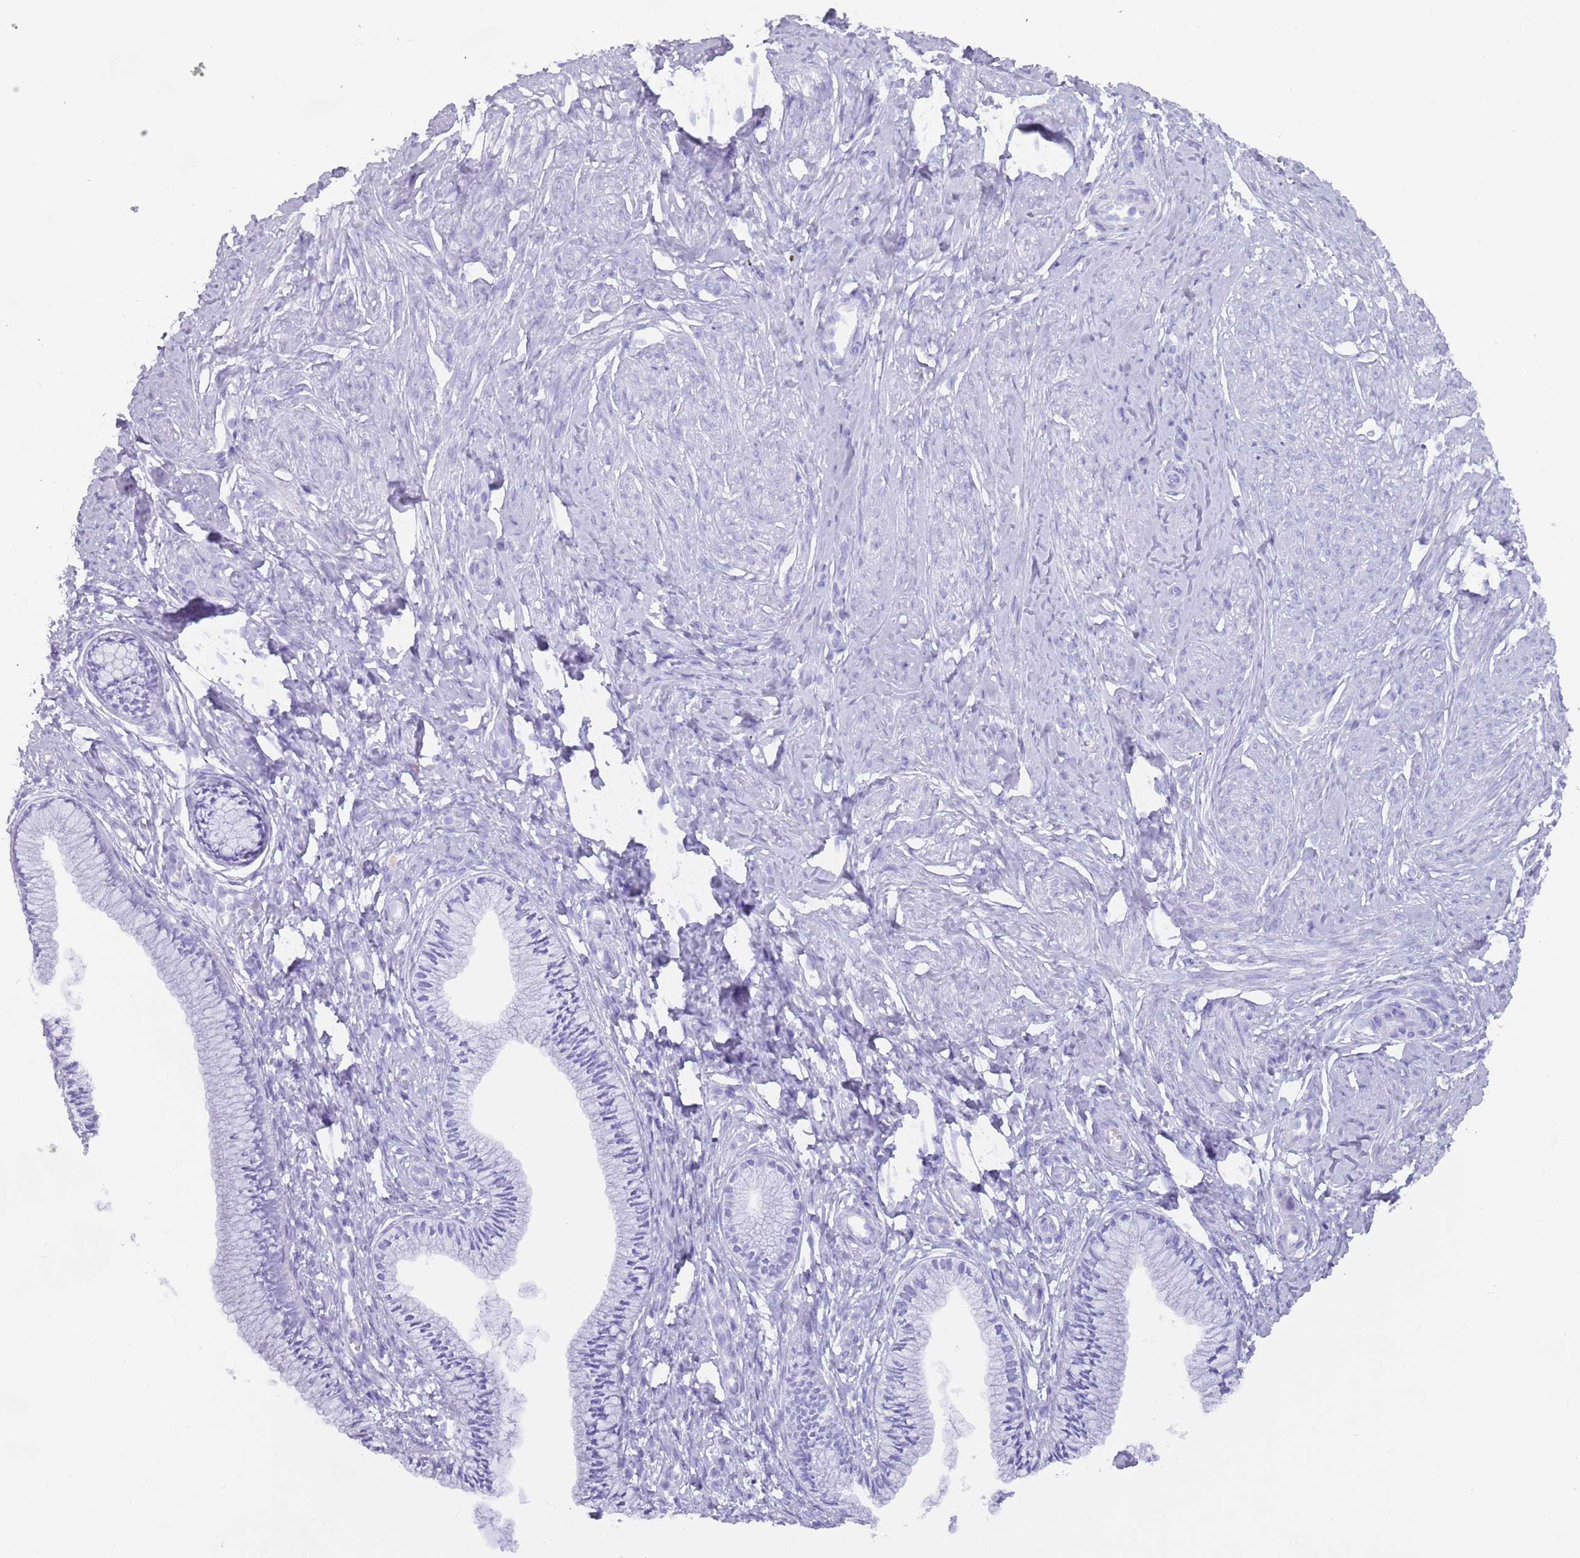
{"staining": {"intensity": "negative", "quantity": "none", "location": "none"}, "tissue": "cervix", "cell_type": "Glandular cells", "image_type": "normal", "snomed": [{"axis": "morphology", "description": "Normal tissue, NOS"}, {"axis": "topography", "description": "Cervix"}], "caption": "This photomicrograph is of normal cervix stained with immunohistochemistry to label a protein in brown with the nuclei are counter-stained blue. There is no positivity in glandular cells.", "gene": "MYADML2", "patient": {"sex": "female", "age": 36}}